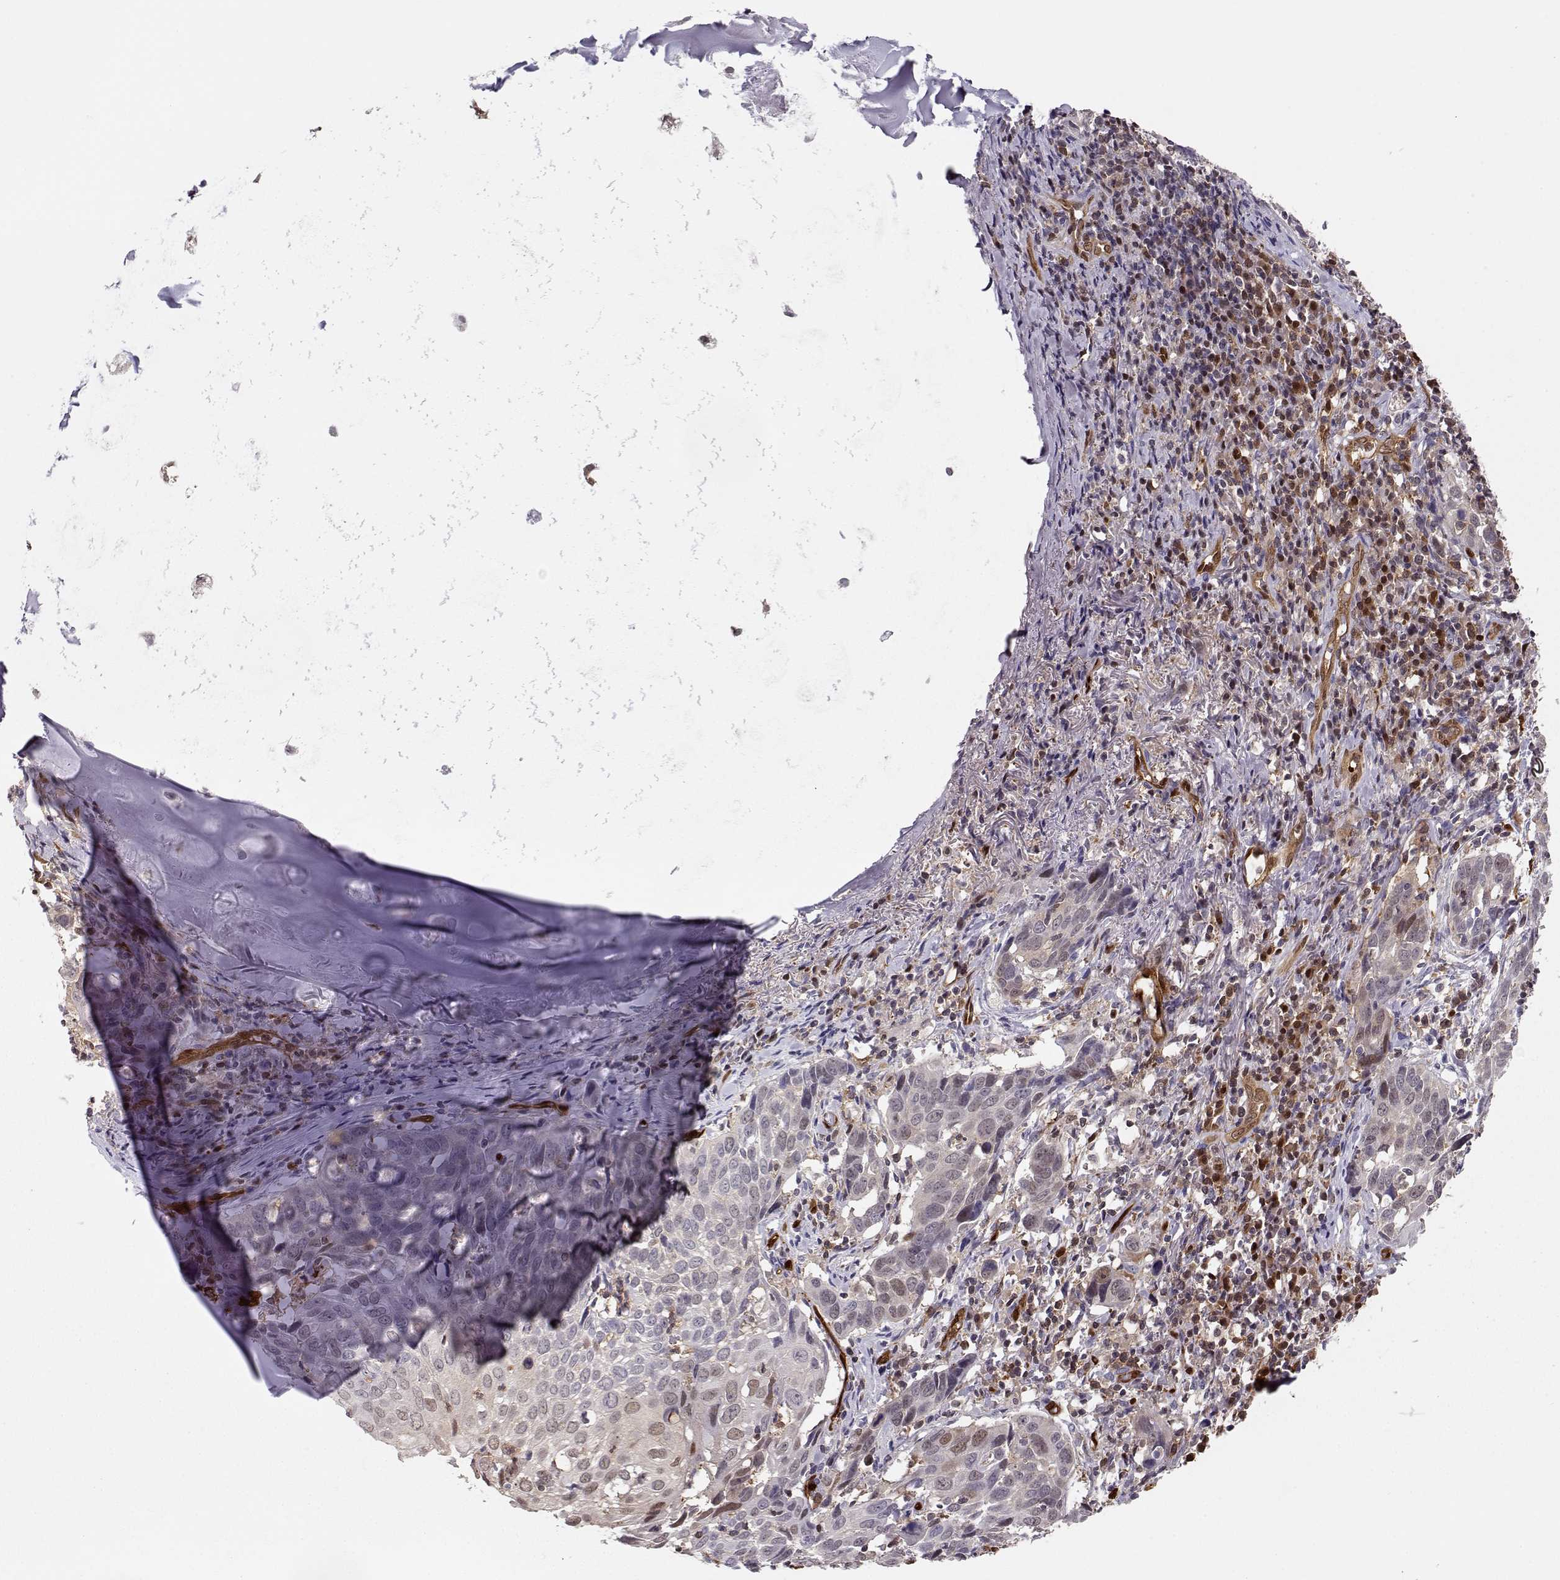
{"staining": {"intensity": "negative", "quantity": "none", "location": "none"}, "tissue": "lung cancer", "cell_type": "Tumor cells", "image_type": "cancer", "snomed": [{"axis": "morphology", "description": "Squamous cell carcinoma, NOS"}, {"axis": "topography", "description": "Lung"}], "caption": "DAB (3,3'-diaminobenzidine) immunohistochemical staining of human lung squamous cell carcinoma shows no significant positivity in tumor cells. The staining was performed using DAB (3,3'-diaminobenzidine) to visualize the protein expression in brown, while the nuclei were stained in blue with hematoxylin (Magnification: 20x).", "gene": "PNP", "patient": {"sex": "male", "age": 57}}